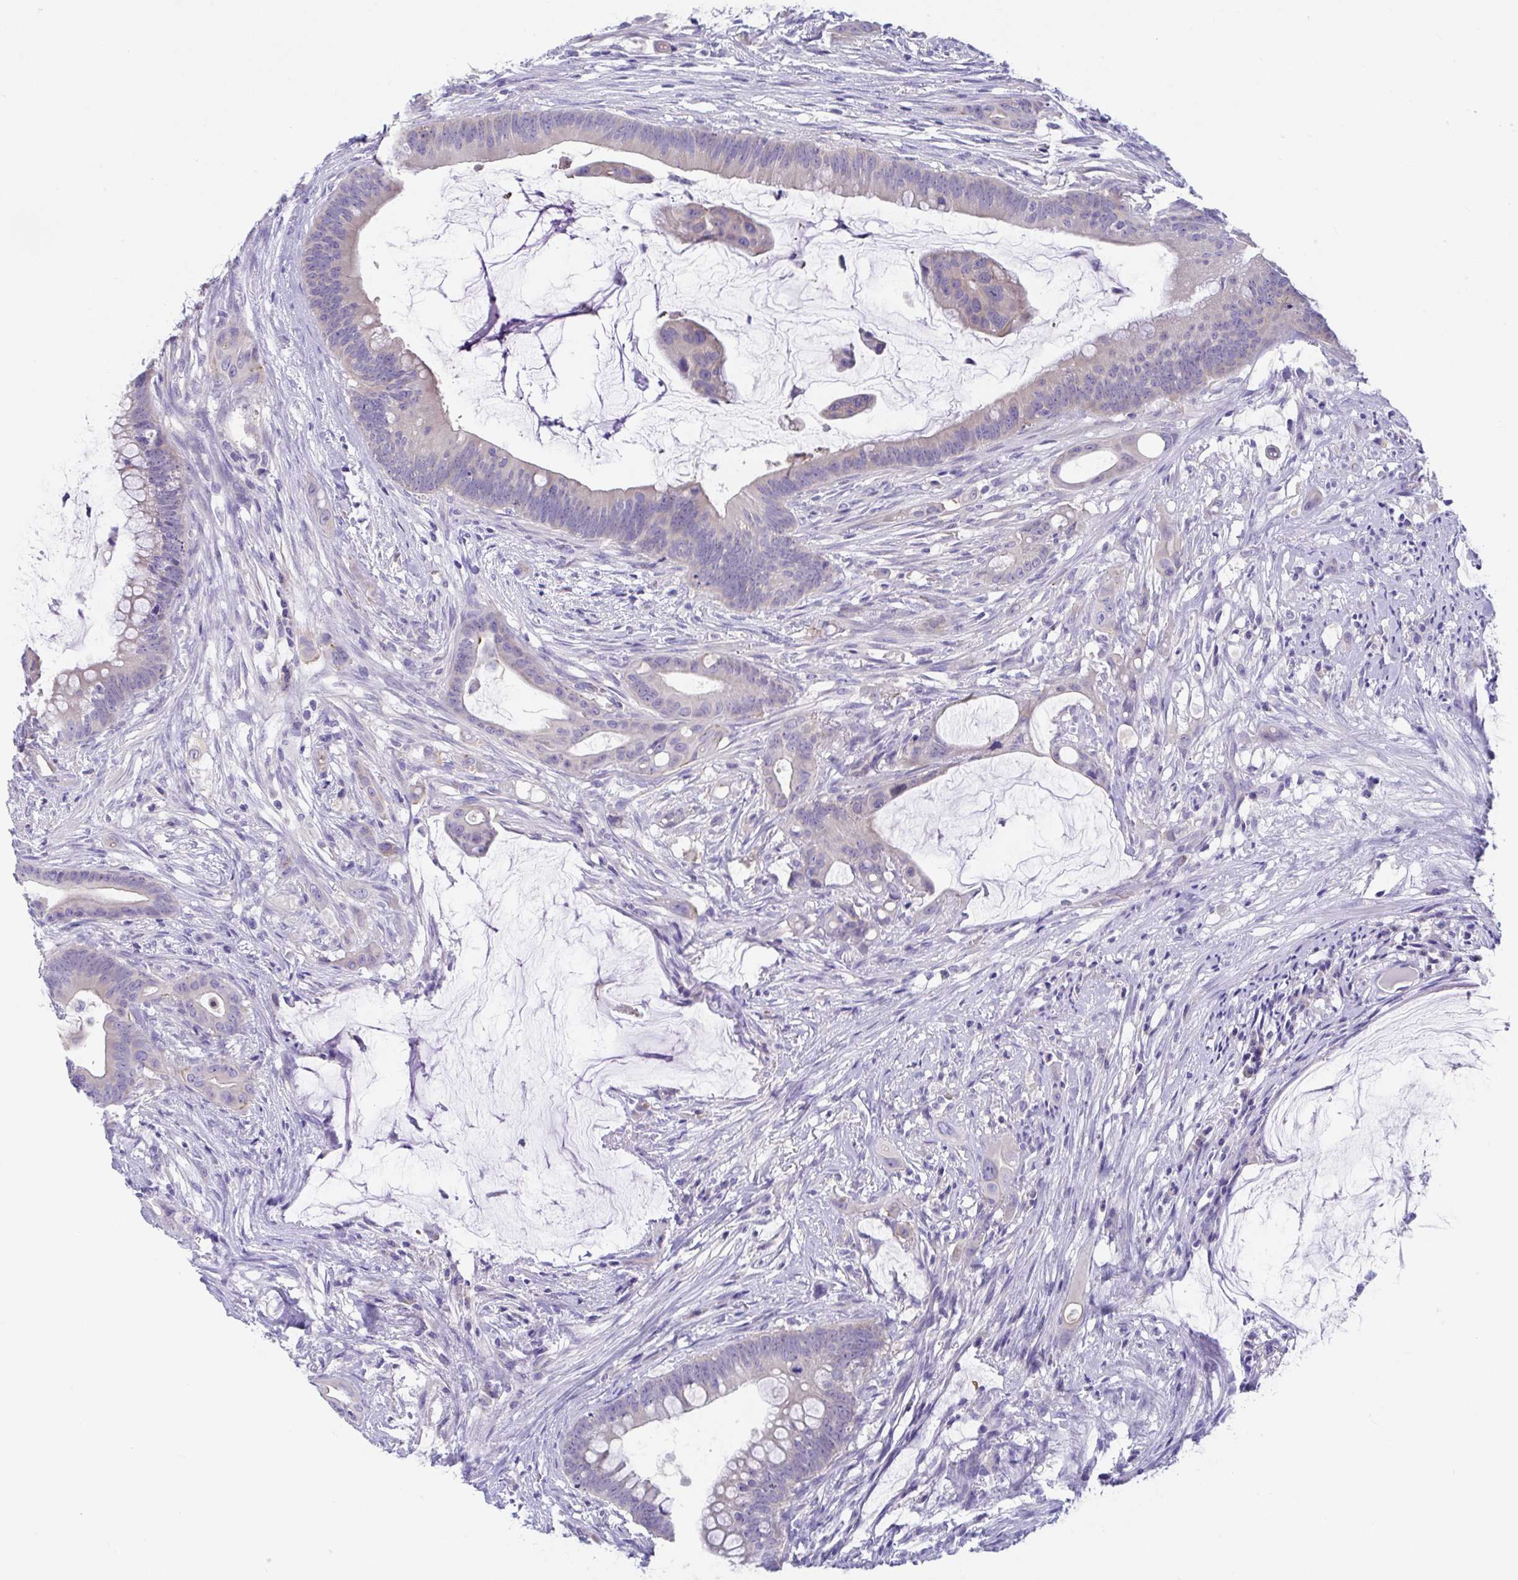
{"staining": {"intensity": "negative", "quantity": "none", "location": "none"}, "tissue": "colorectal cancer", "cell_type": "Tumor cells", "image_type": "cancer", "snomed": [{"axis": "morphology", "description": "Adenocarcinoma, NOS"}, {"axis": "topography", "description": "Colon"}], "caption": "High magnification brightfield microscopy of colorectal adenocarcinoma stained with DAB (3,3'-diaminobenzidine) (brown) and counterstained with hematoxylin (blue): tumor cells show no significant staining.", "gene": "TTC30B", "patient": {"sex": "male", "age": 62}}